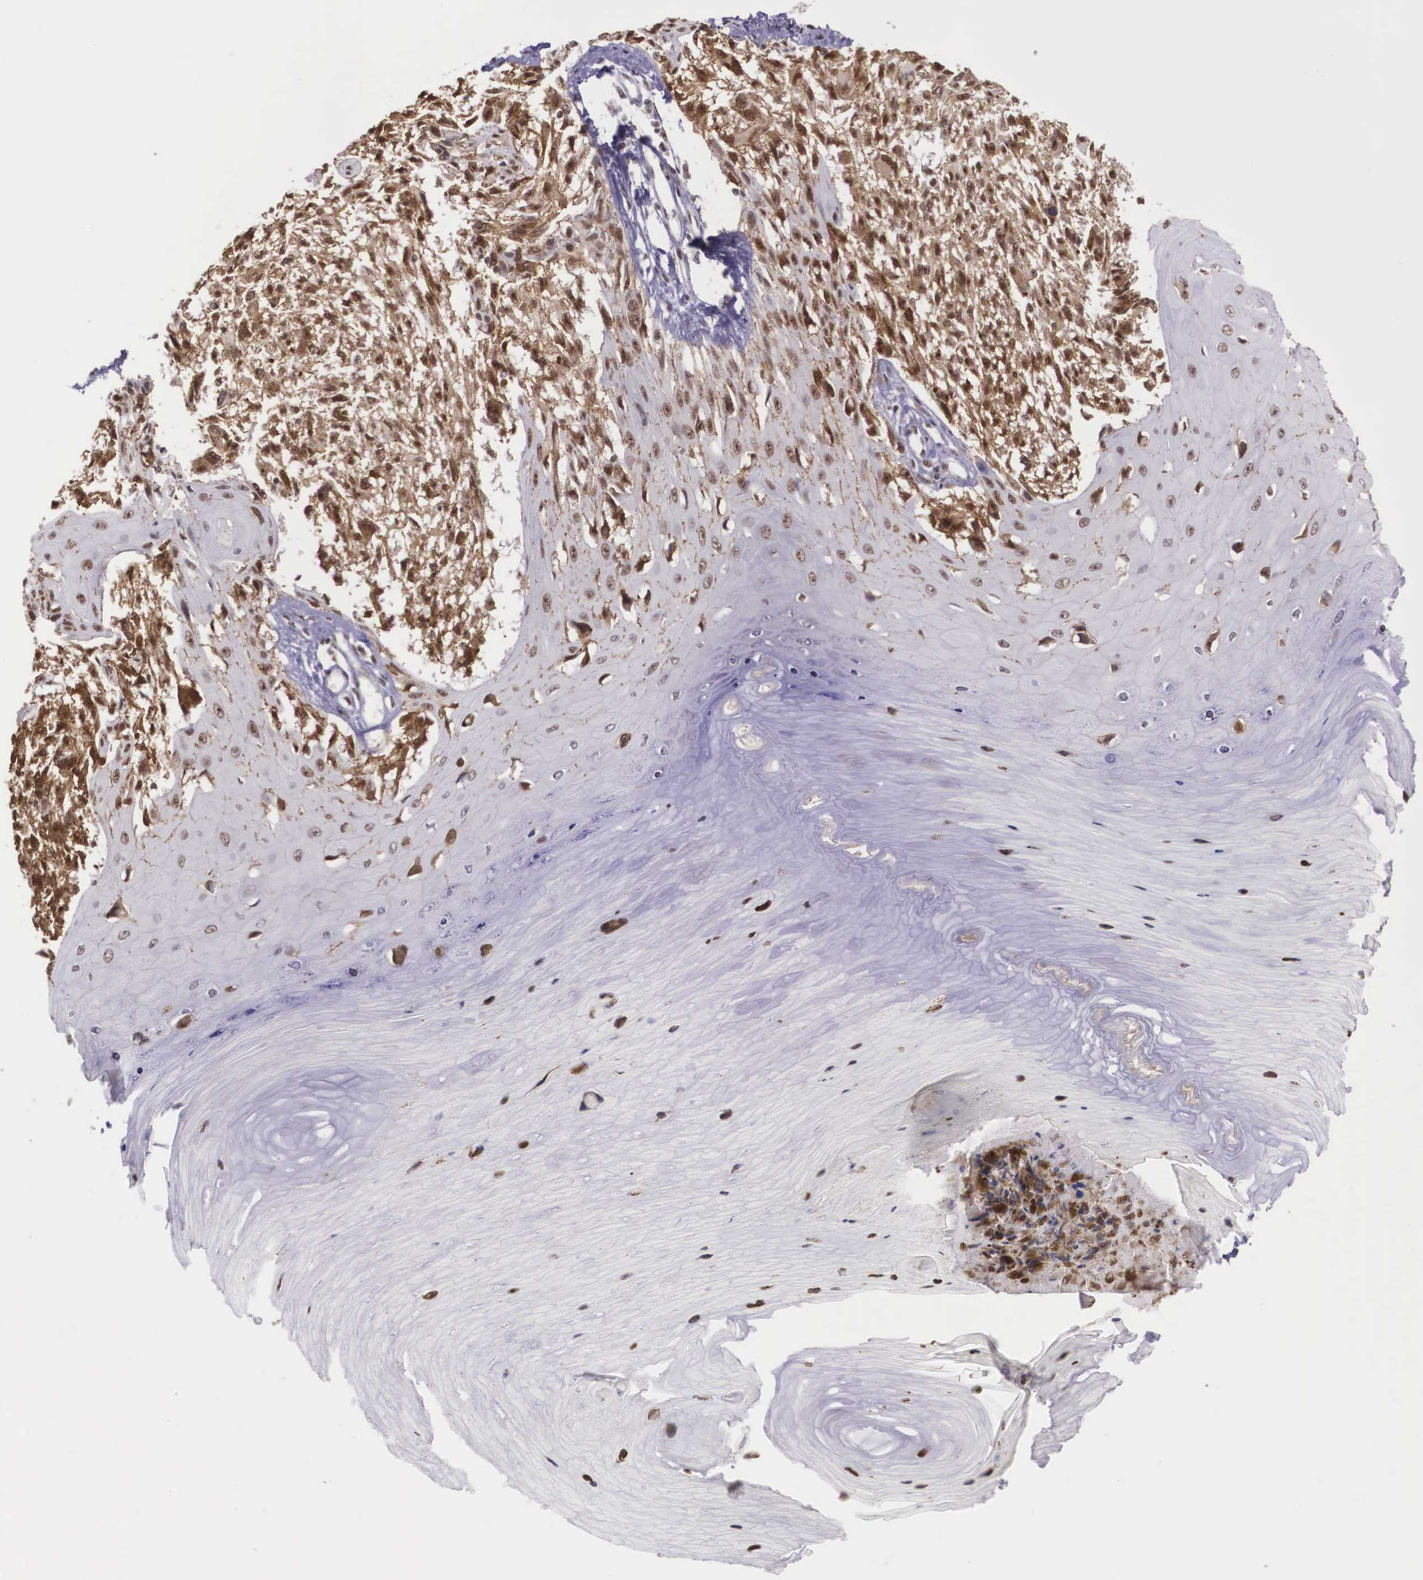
{"staining": {"intensity": "strong", "quantity": ">75%", "location": "cytoplasmic/membranous,nuclear"}, "tissue": "melanoma", "cell_type": "Tumor cells", "image_type": "cancer", "snomed": [{"axis": "morphology", "description": "Malignant melanoma, NOS"}, {"axis": "topography", "description": "Skin"}], "caption": "Protein analysis of melanoma tissue exhibits strong cytoplasmic/membranous and nuclear staining in about >75% of tumor cells. (Brightfield microscopy of DAB IHC at high magnification).", "gene": "POLR2F", "patient": {"sex": "female", "age": 82}}